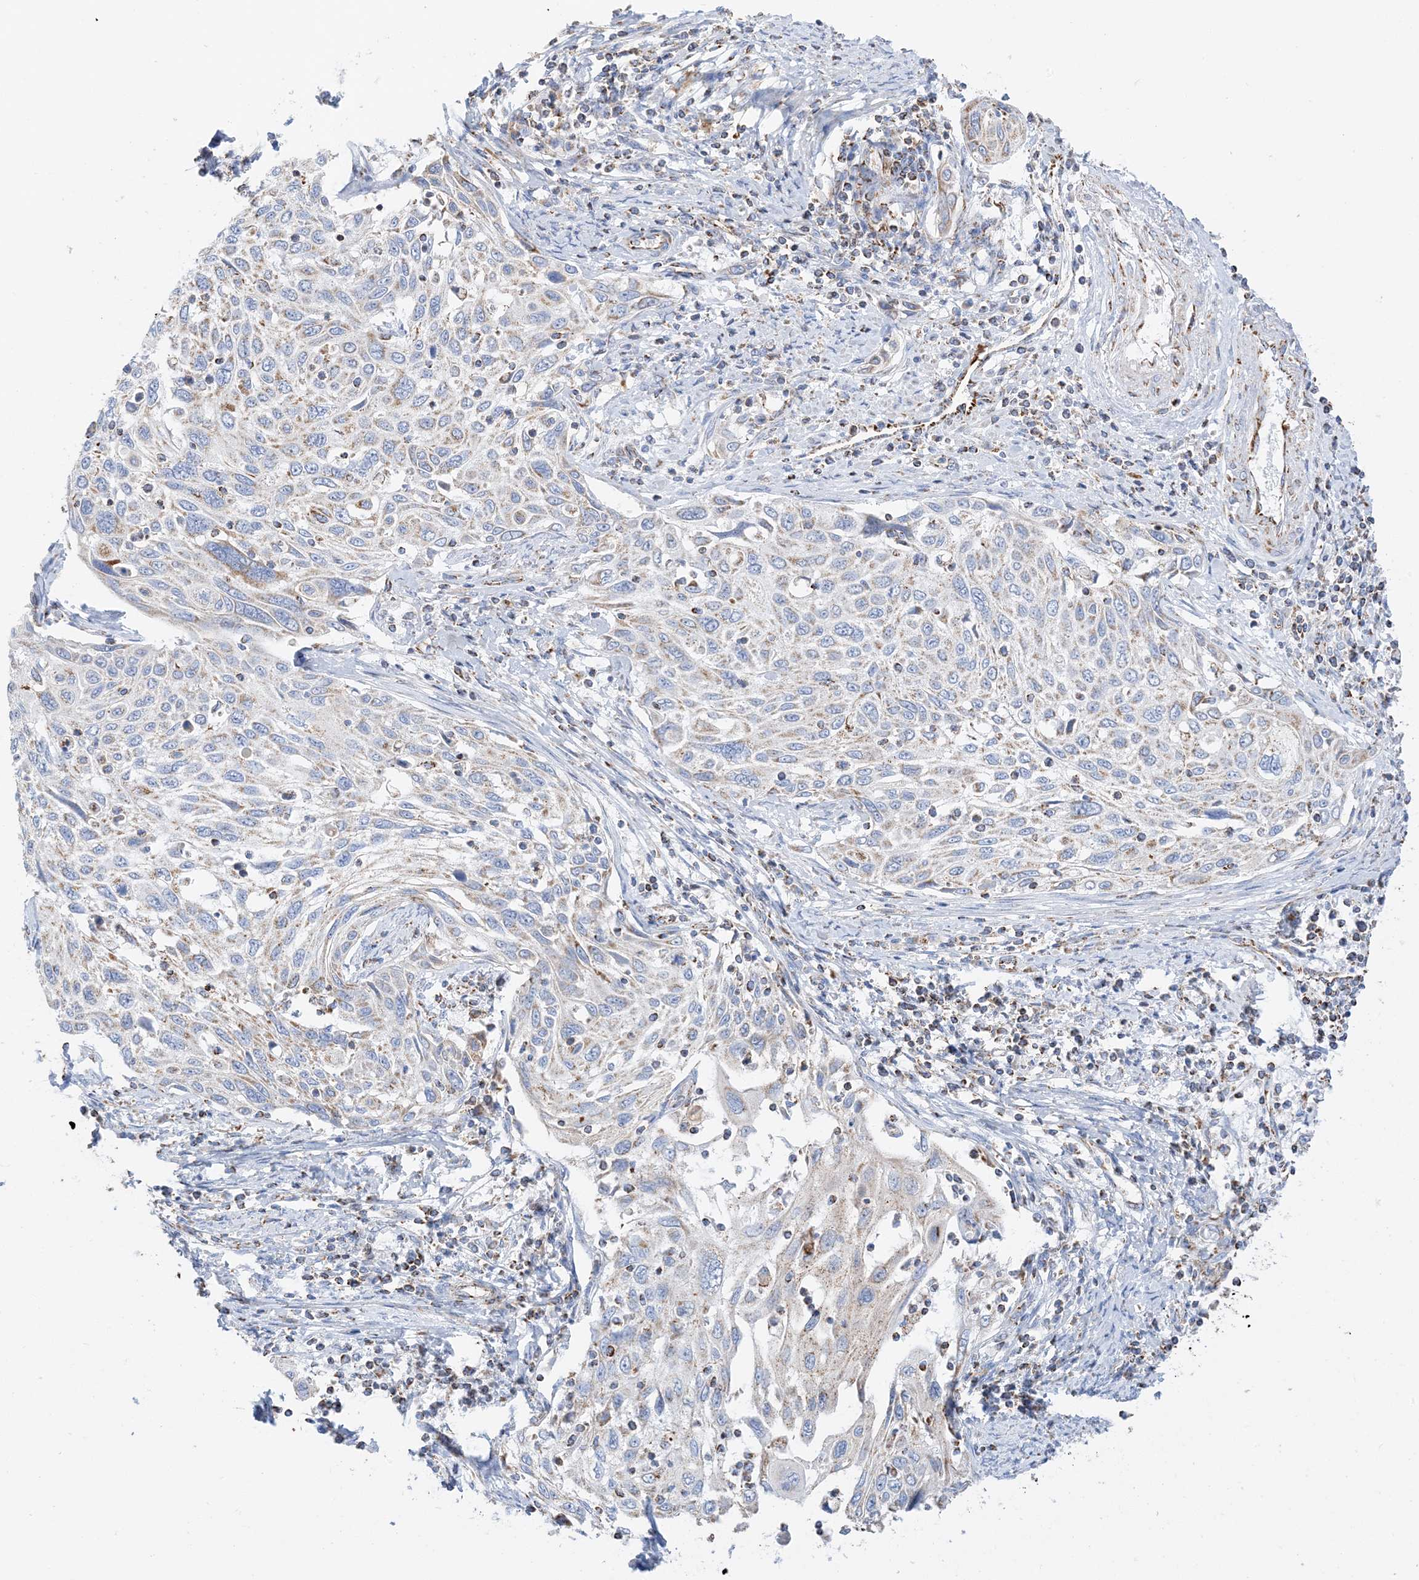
{"staining": {"intensity": "weak", "quantity": "25%-75%", "location": "cytoplasmic/membranous"}, "tissue": "cervical cancer", "cell_type": "Tumor cells", "image_type": "cancer", "snomed": [{"axis": "morphology", "description": "Squamous cell carcinoma, NOS"}, {"axis": "topography", "description": "Cervix"}], "caption": "Weak cytoplasmic/membranous positivity is appreciated in about 25%-75% of tumor cells in squamous cell carcinoma (cervical). (DAB (3,3'-diaminobenzidine) IHC, brown staining for protein, blue staining for nuclei).", "gene": "CAPN13", "patient": {"sex": "female", "age": 70}}